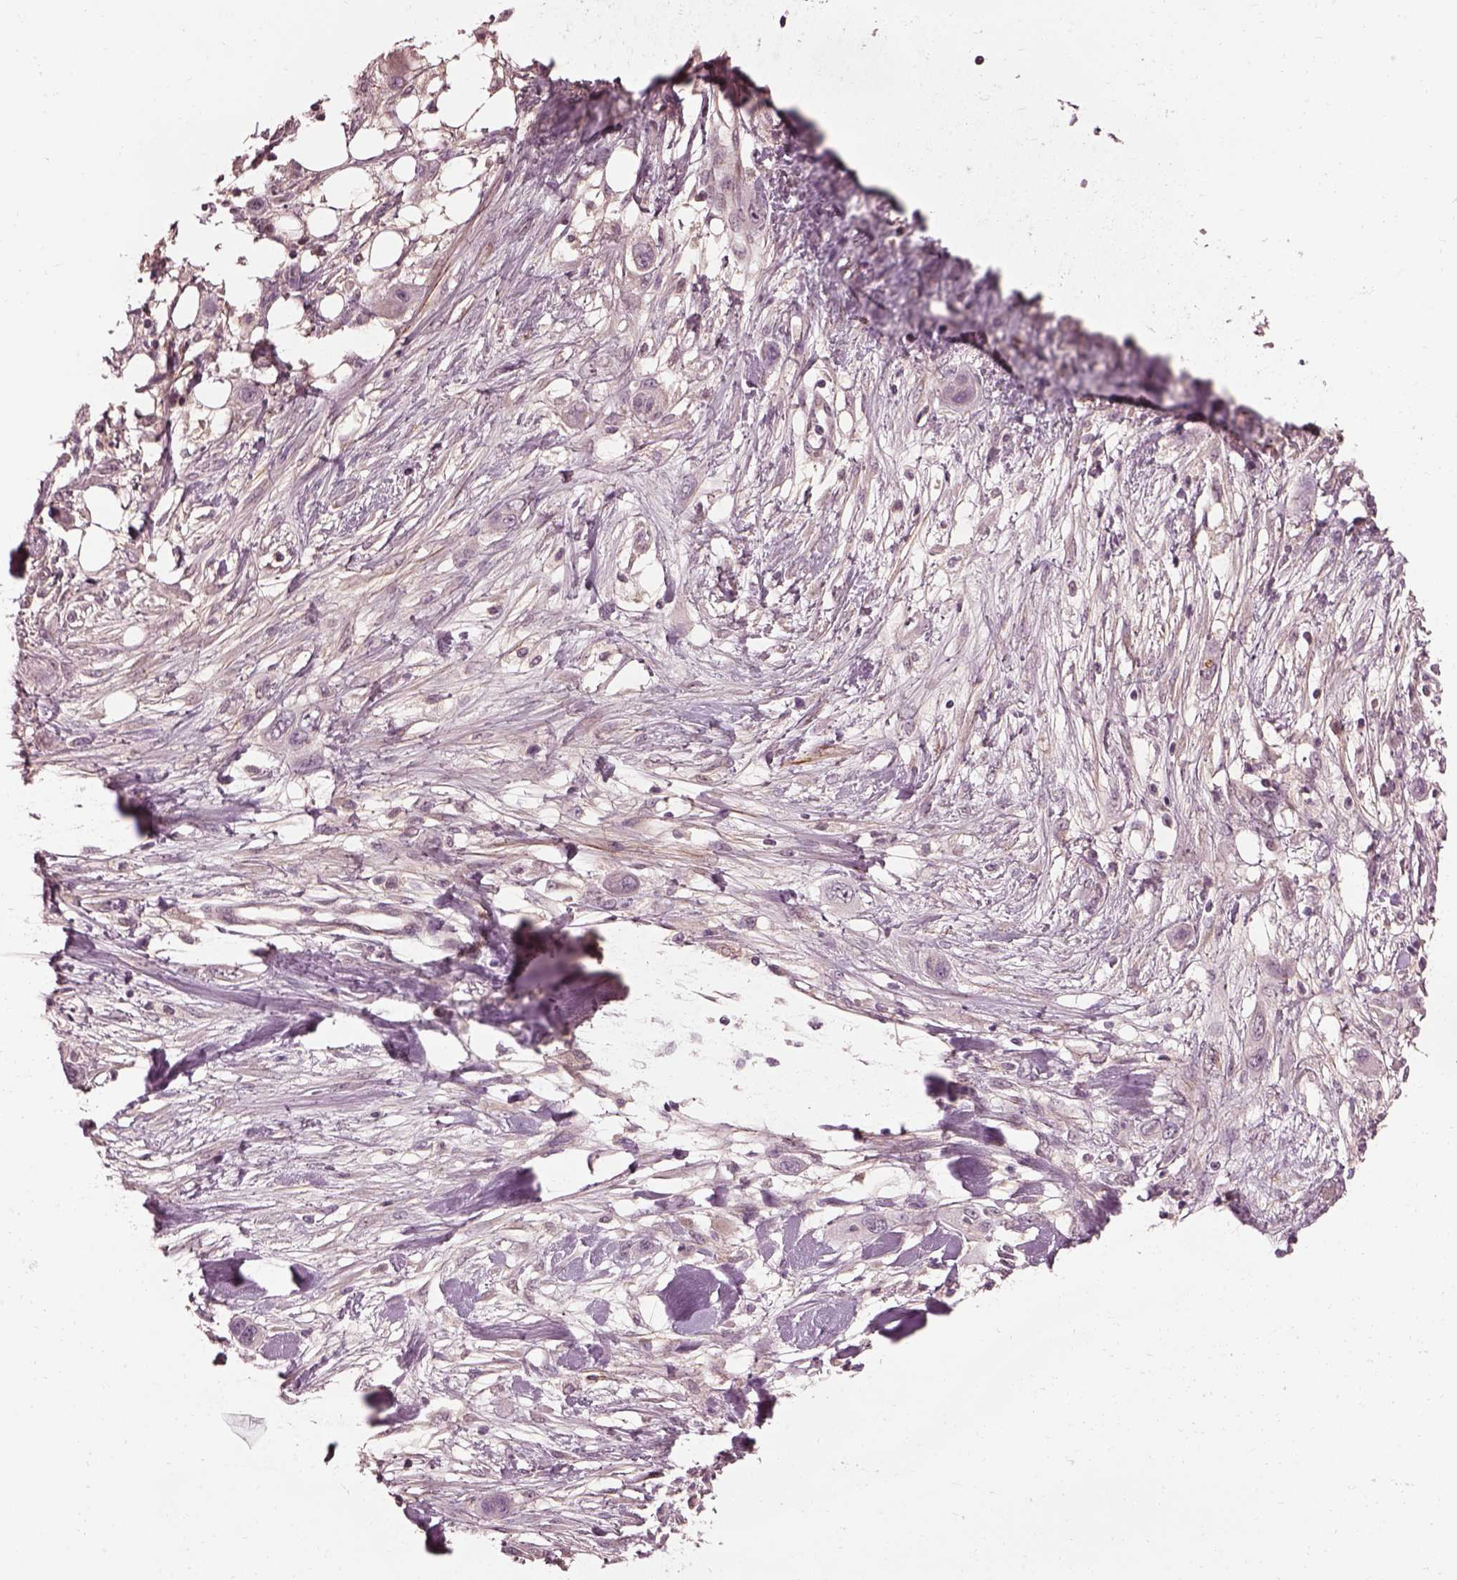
{"staining": {"intensity": "negative", "quantity": "none", "location": "none"}, "tissue": "skin cancer", "cell_type": "Tumor cells", "image_type": "cancer", "snomed": [{"axis": "morphology", "description": "Squamous cell carcinoma, NOS"}, {"axis": "topography", "description": "Skin"}], "caption": "Immunohistochemistry image of neoplastic tissue: skin cancer (squamous cell carcinoma) stained with DAB displays no significant protein expression in tumor cells.", "gene": "EFEMP1", "patient": {"sex": "male", "age": 79}}